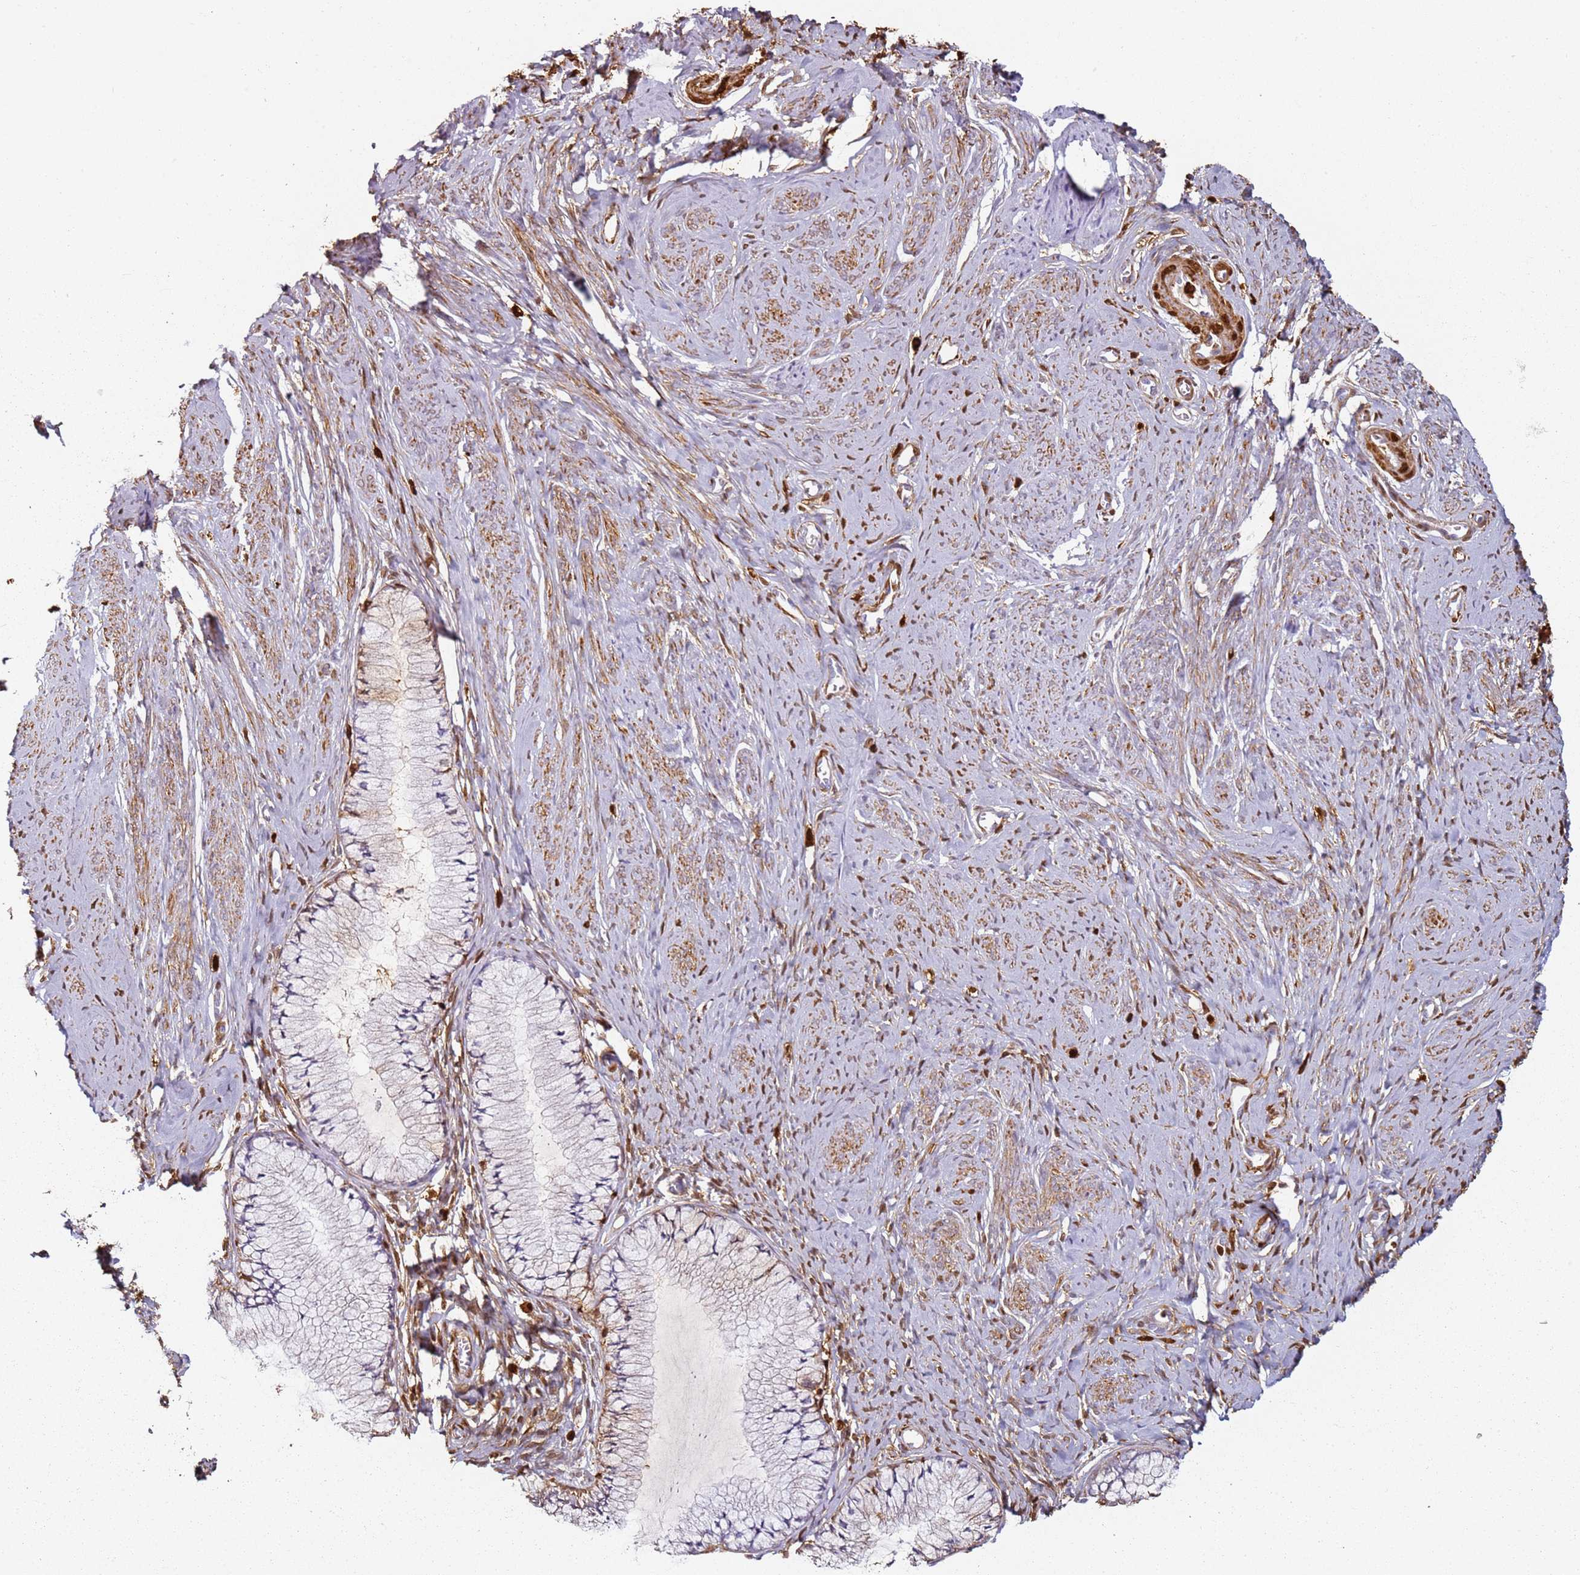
{"staining": {"intensity": "moderate", "quantity": "<25%", "location": "cytoplasmic/membranous,nuclear"}, "tissue": "cervix", "cell_type": "Glandular cells", "image_type": "normal", "snomed": [{"axis": "morphology", "description": "Normal tissue, NOS"}, {"axis": "topography", "description": "Cervix"}], "caption": "This is an image of immunohistochemistry staining of normal cervix, which shows moderate positivity in the cytoplasmic/membranous,nuclear of glandular cells.", "gene": "S100A4", "patient": {"sex": "female", "age": 42}}